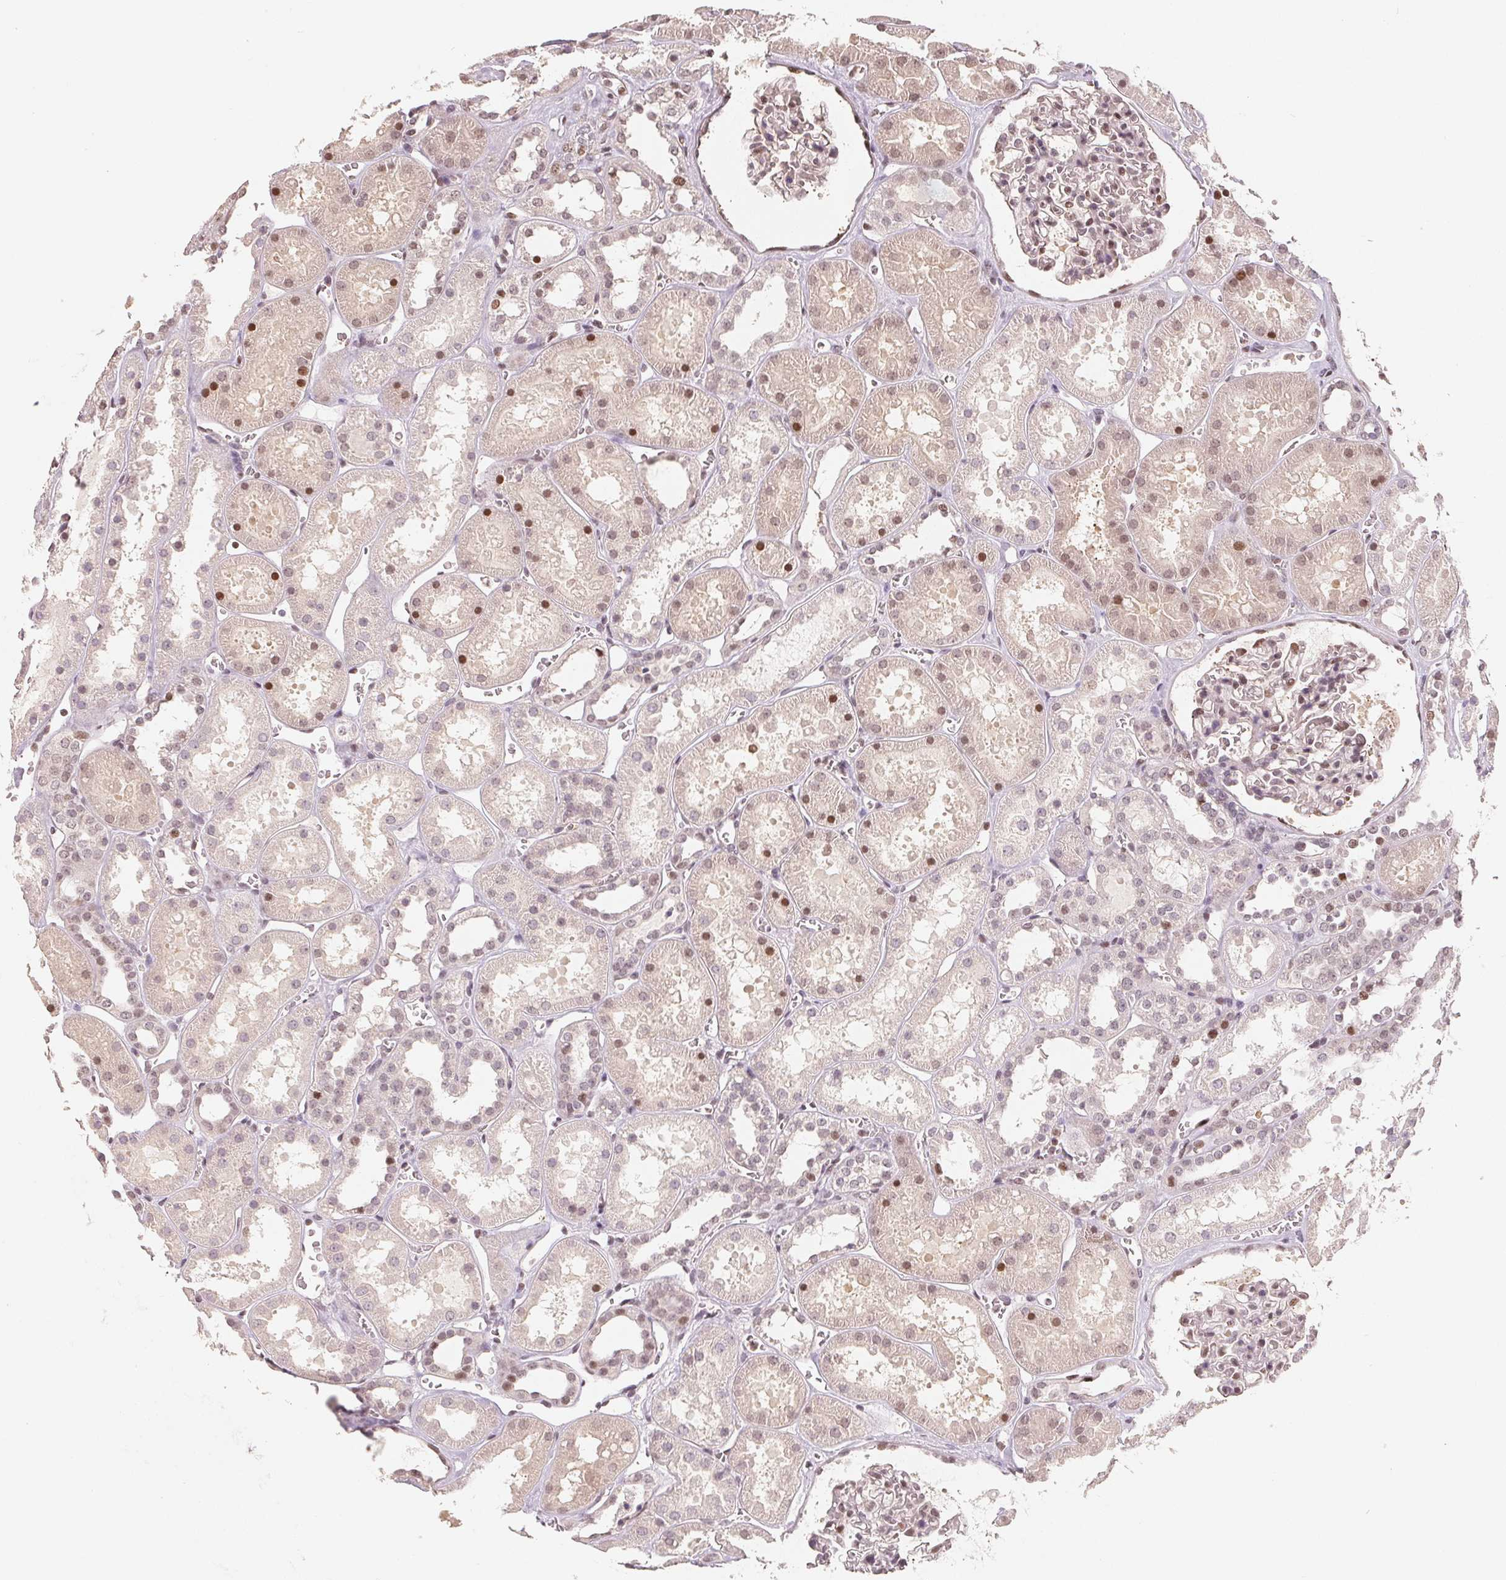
{"staining": {"intensity": "weak", "quantity": "25%-75%", "location": "nuclear"}, "tissue": "kidney", "cell_type": "Cells in glomeruli", "image_type": "normal", "snomed": [{"axis": "morphology", "description": "Normal tissue, NOS"}, {"axis": "topography", "description": "Kidney"}], "caption": "Benign kidney was stained to show a protein in brown. There is low levels of weak nuclear staining in about 25%-75% of cells in glomeruli.", "gene": "CCDC138", "patient": {"sex": "female", "age": 41}}